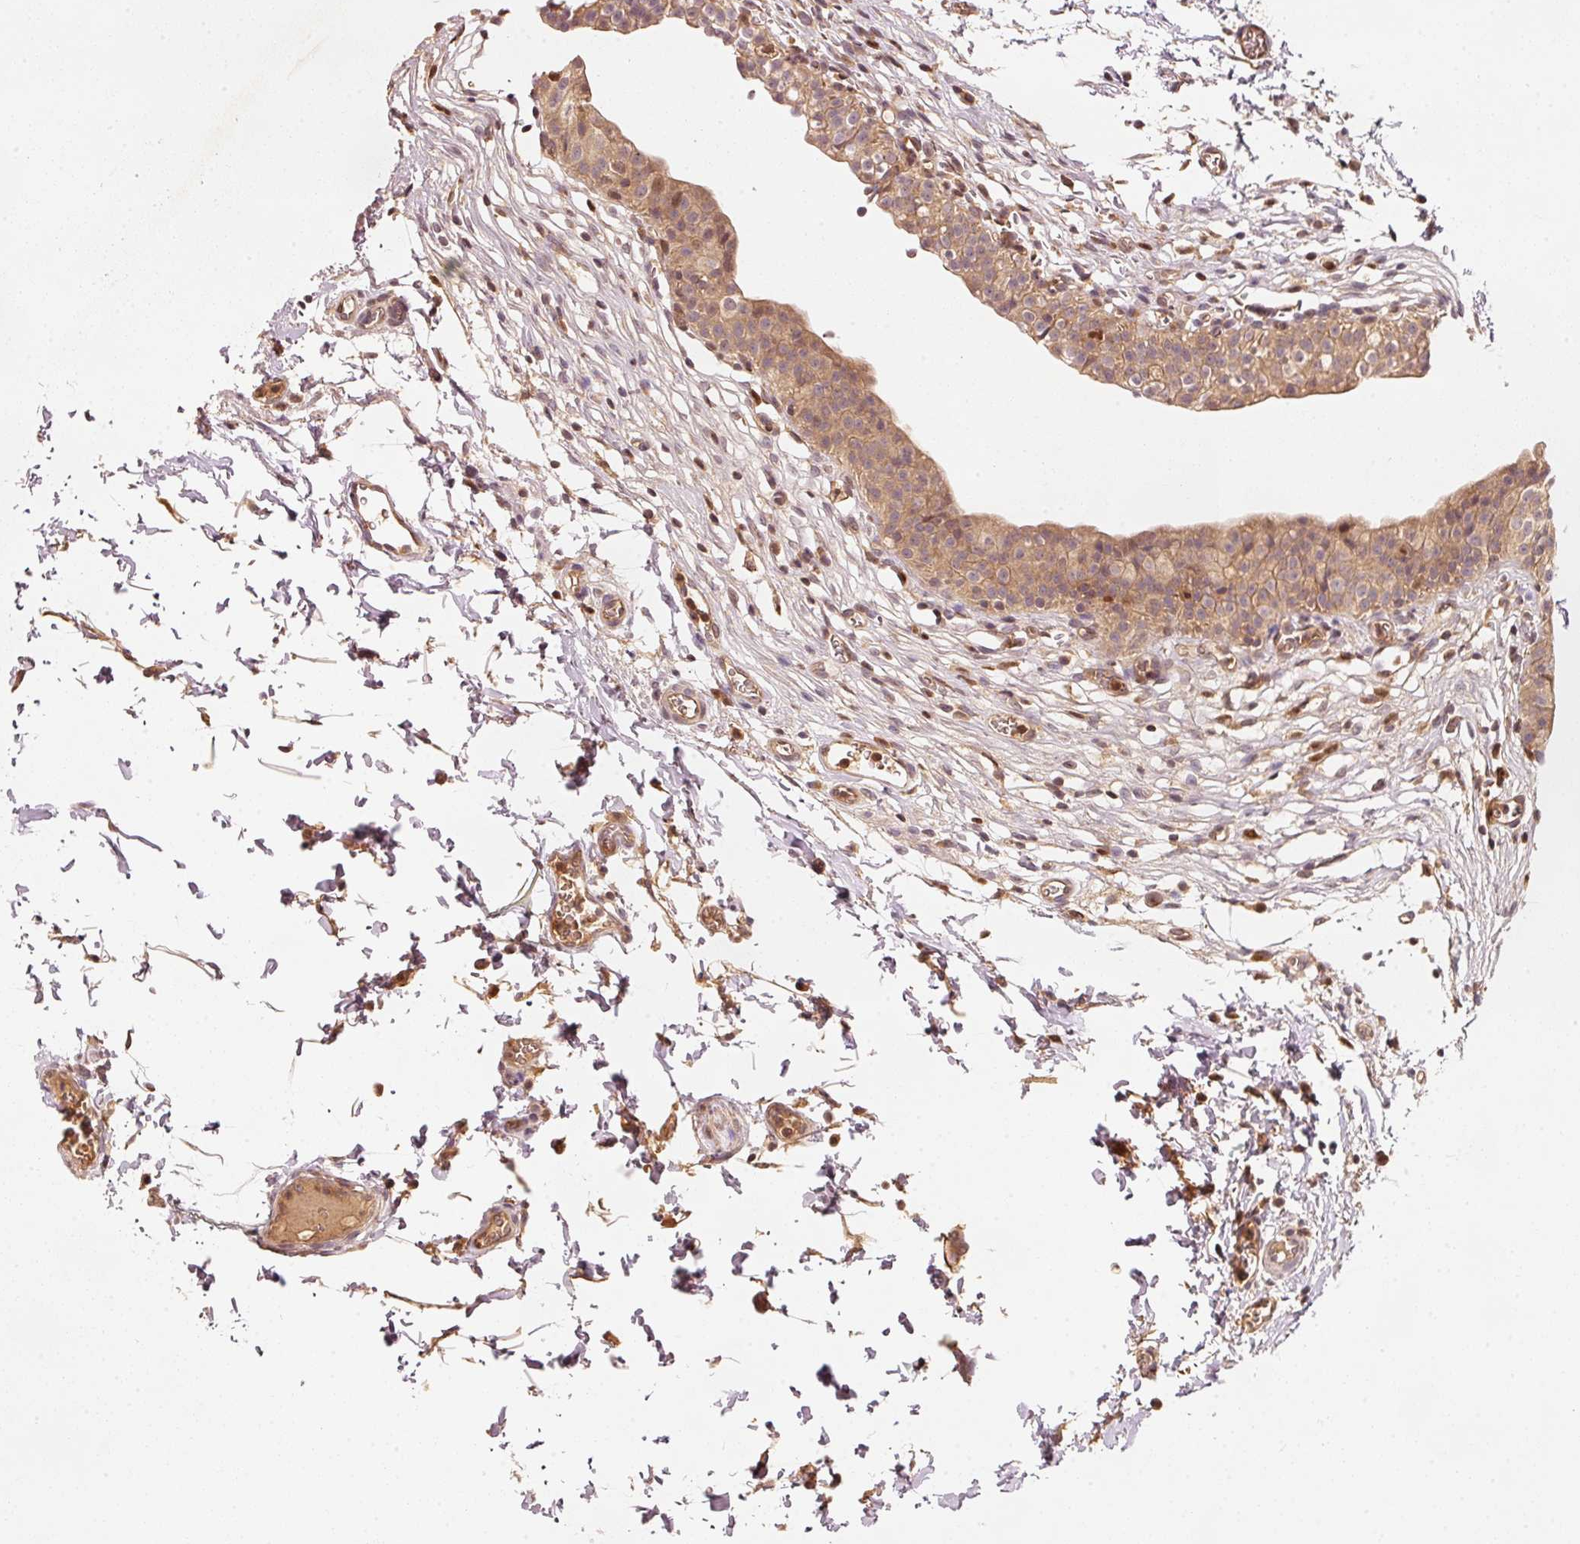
{"staining": {"intensity": "moderate", "quantity": ">75%", "location": "cytoplasmic/membranous"}, "tissue": "urinary bladder", "cell_type": "Urothelial cells", "image_type": "normal", "snomed": [{"axis": "morphology", "description": "Normal tissue, NOS"}, {"axis": "topography", "description": "Urinary bladder"}, {"axis": "topography", "description": "Peripheral nerve tissue"}], "caption": "Moderate cytoplasmic/membranous protein staining is present in about >75% of urothelial cells in urinary bladder. (IHC, brightfield microscopy, high magnification).", "gene": "RRAS2", "patient": {"sex": "male", "age": 55}}